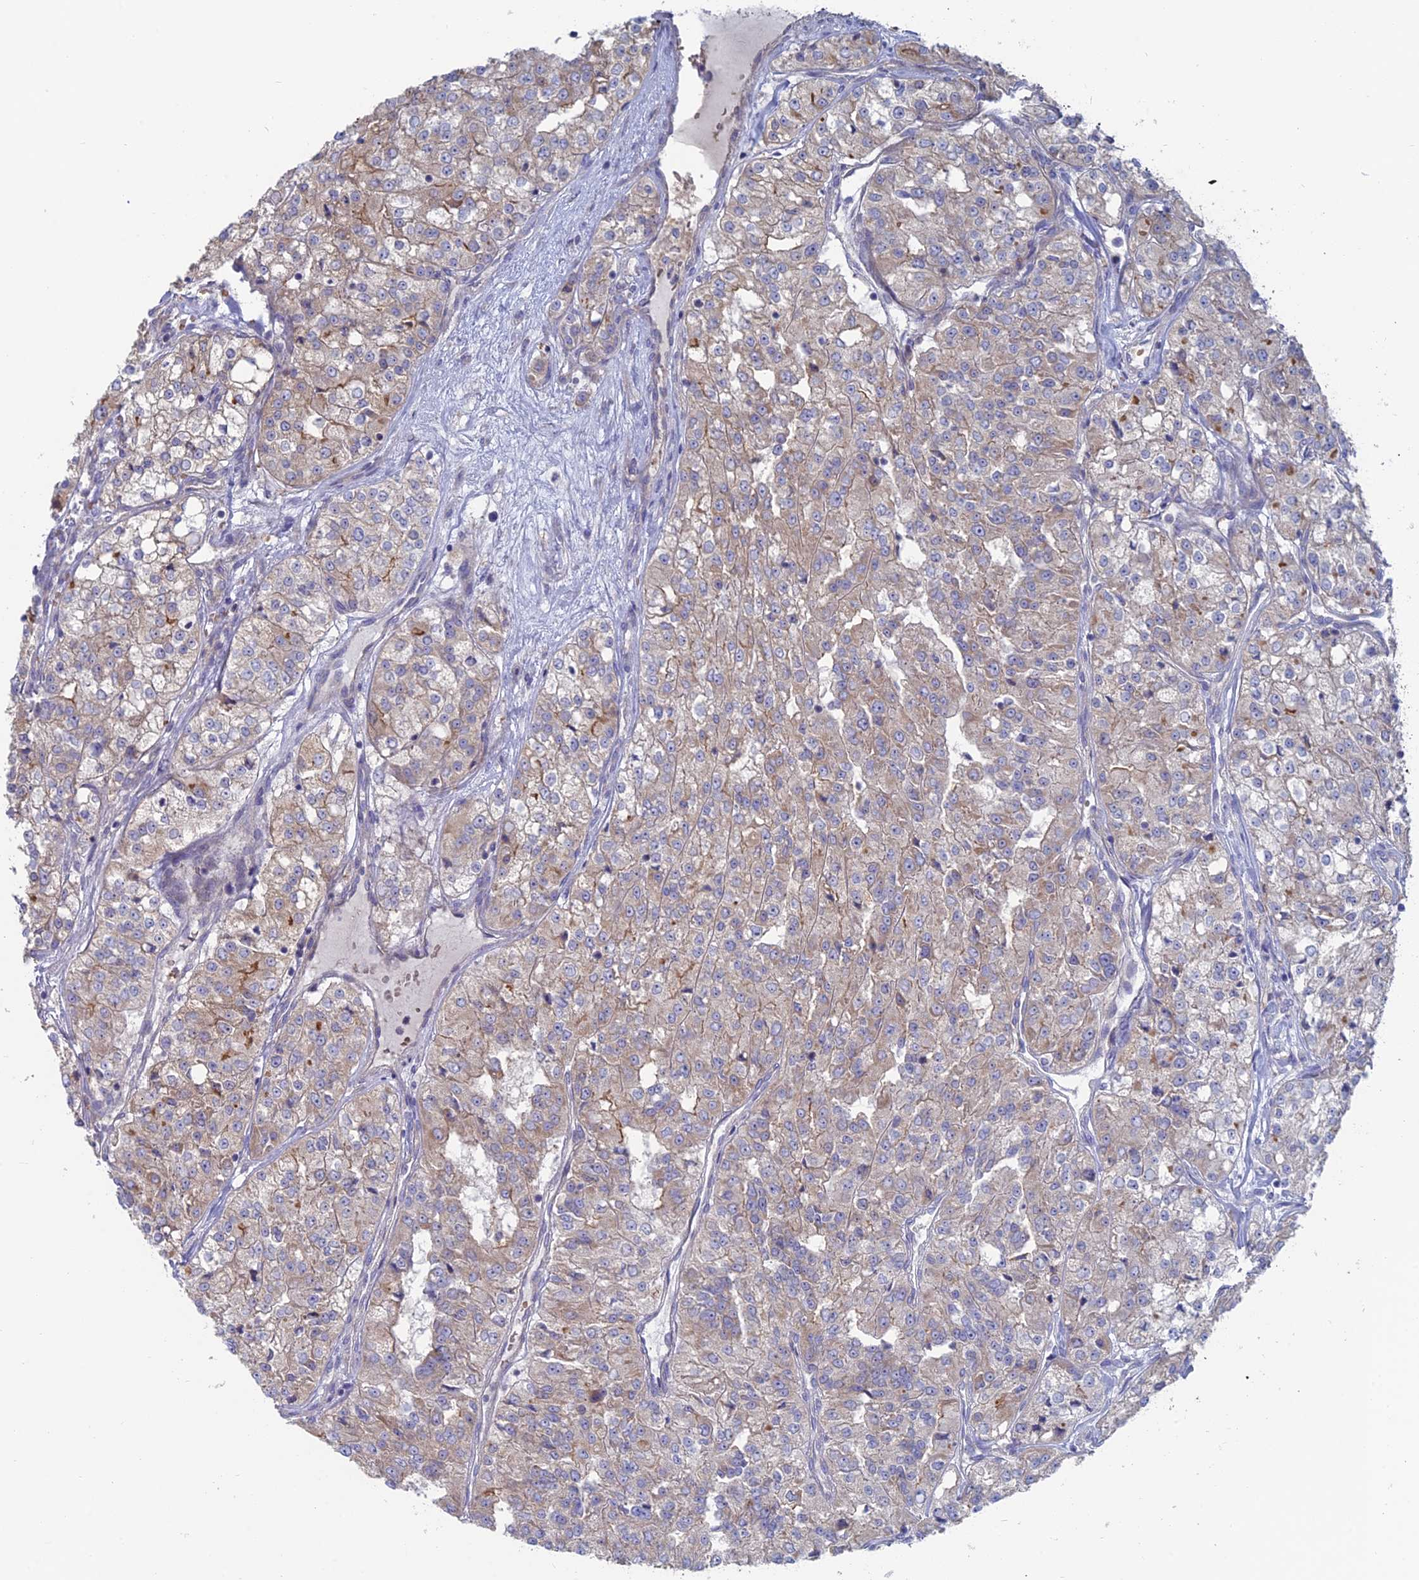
{"staining": {"intensity": "weak", "quantity": "<25%", "location": "cytoplasmic/membranous"}, "tissue": "renal cancer", "cell_type": "Tumor cells", "image_type": "cancer", "snomed": [{"axis": "morphology", "description": "Adenocarcinoma, NOS"}, {"axis": "topography", "description": "Kidney"}], "caption": "DAB (3,3'-diaminobenzidine) immunohistochemical staining of renal cancer (adenocarcinoma) shows no significant positivity in tumor cells.", "gene": "TBC1D30", "patient": {"sex": "female", "age": 63}}